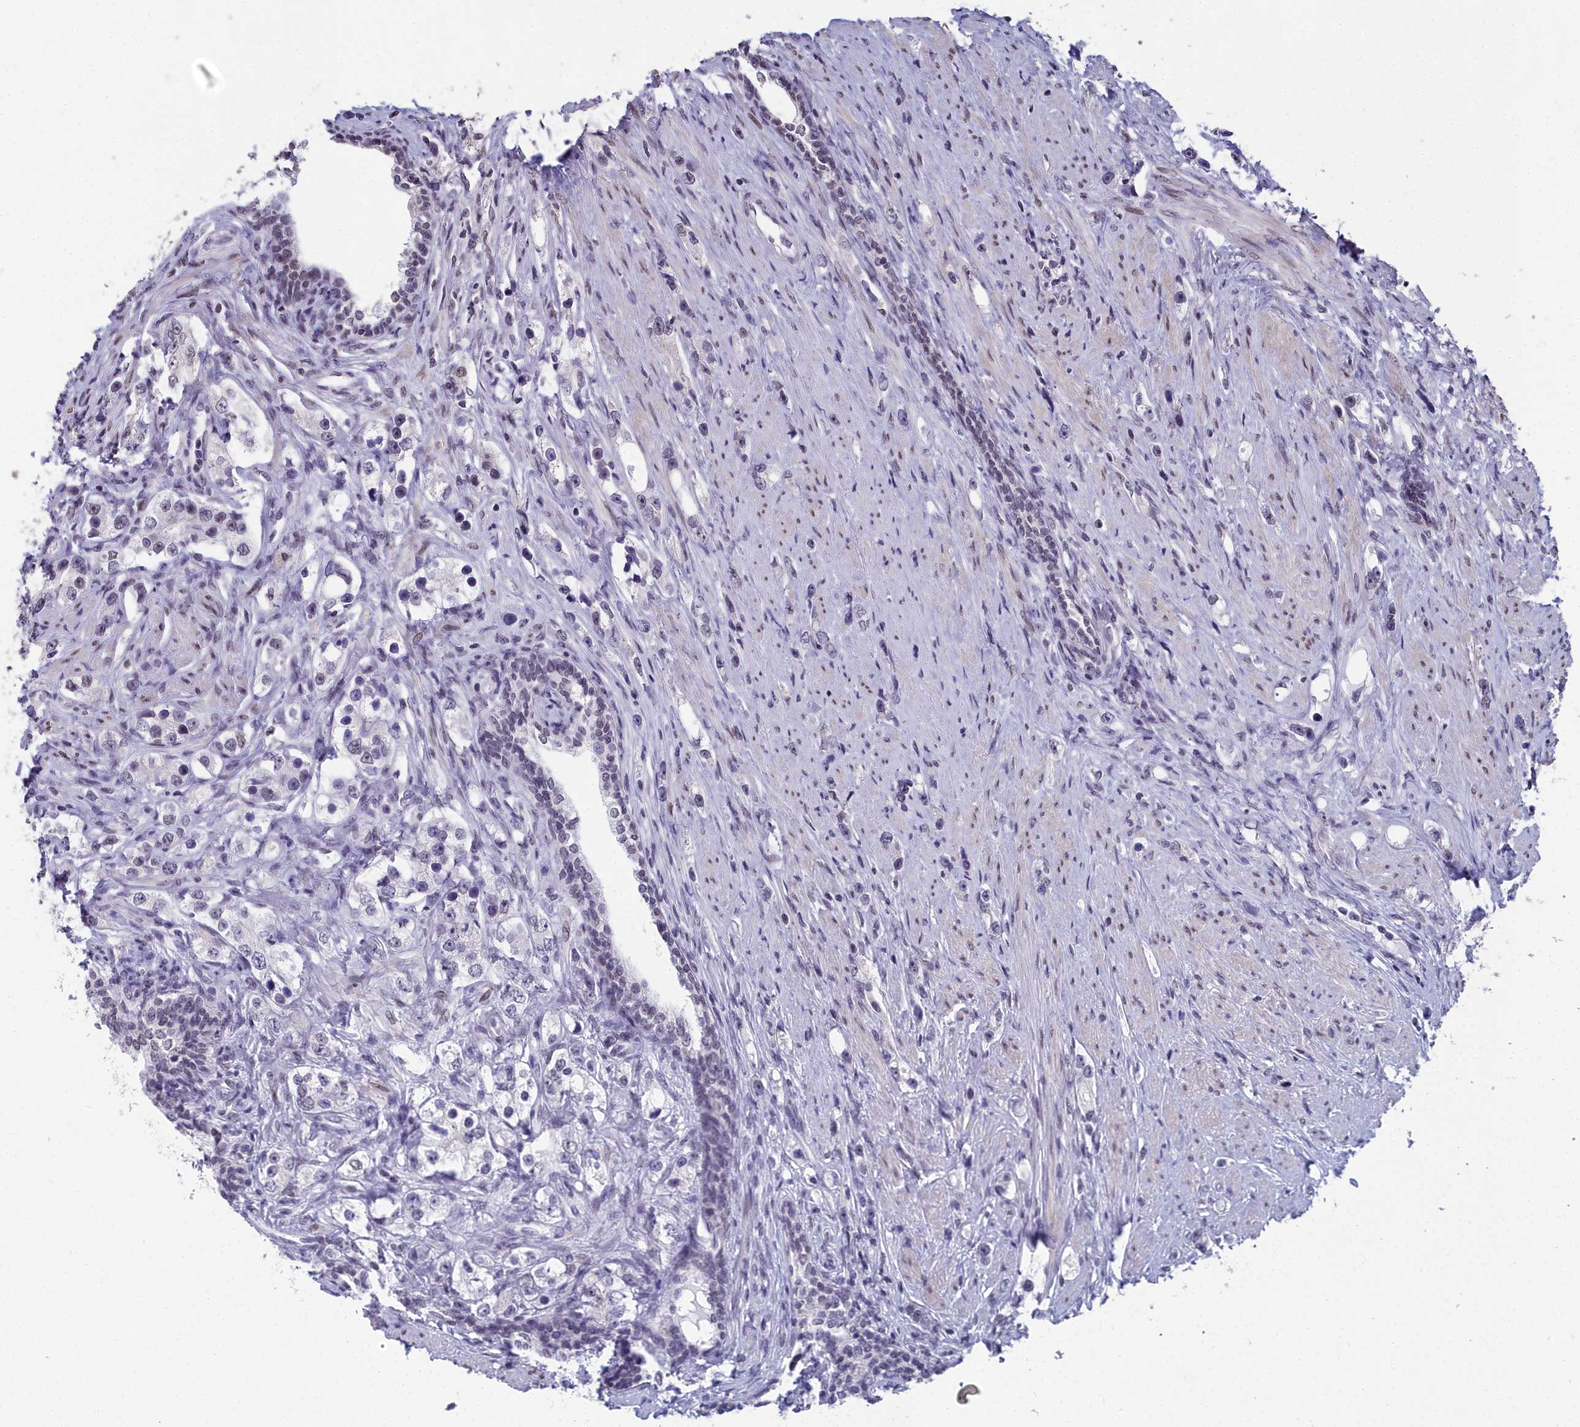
{"staining": {"intensity": "negative", "quantity": "none", "location": "none"}, "tissue": "prostate cancer", "cell_type": "Tumor cells", "image_type": "cancer", "snomed": [{"axis": "morphology", "description": "Adenocarcinoma, High grade"}, {"axis": "topography", "description": "Prostate"}], "caption": "This is an immunohistochemistry image of human prostate cancer. There is no expression in tumor cells.", "gene": "CCDC97", "patient": {"sex": "male", "age": 63}}